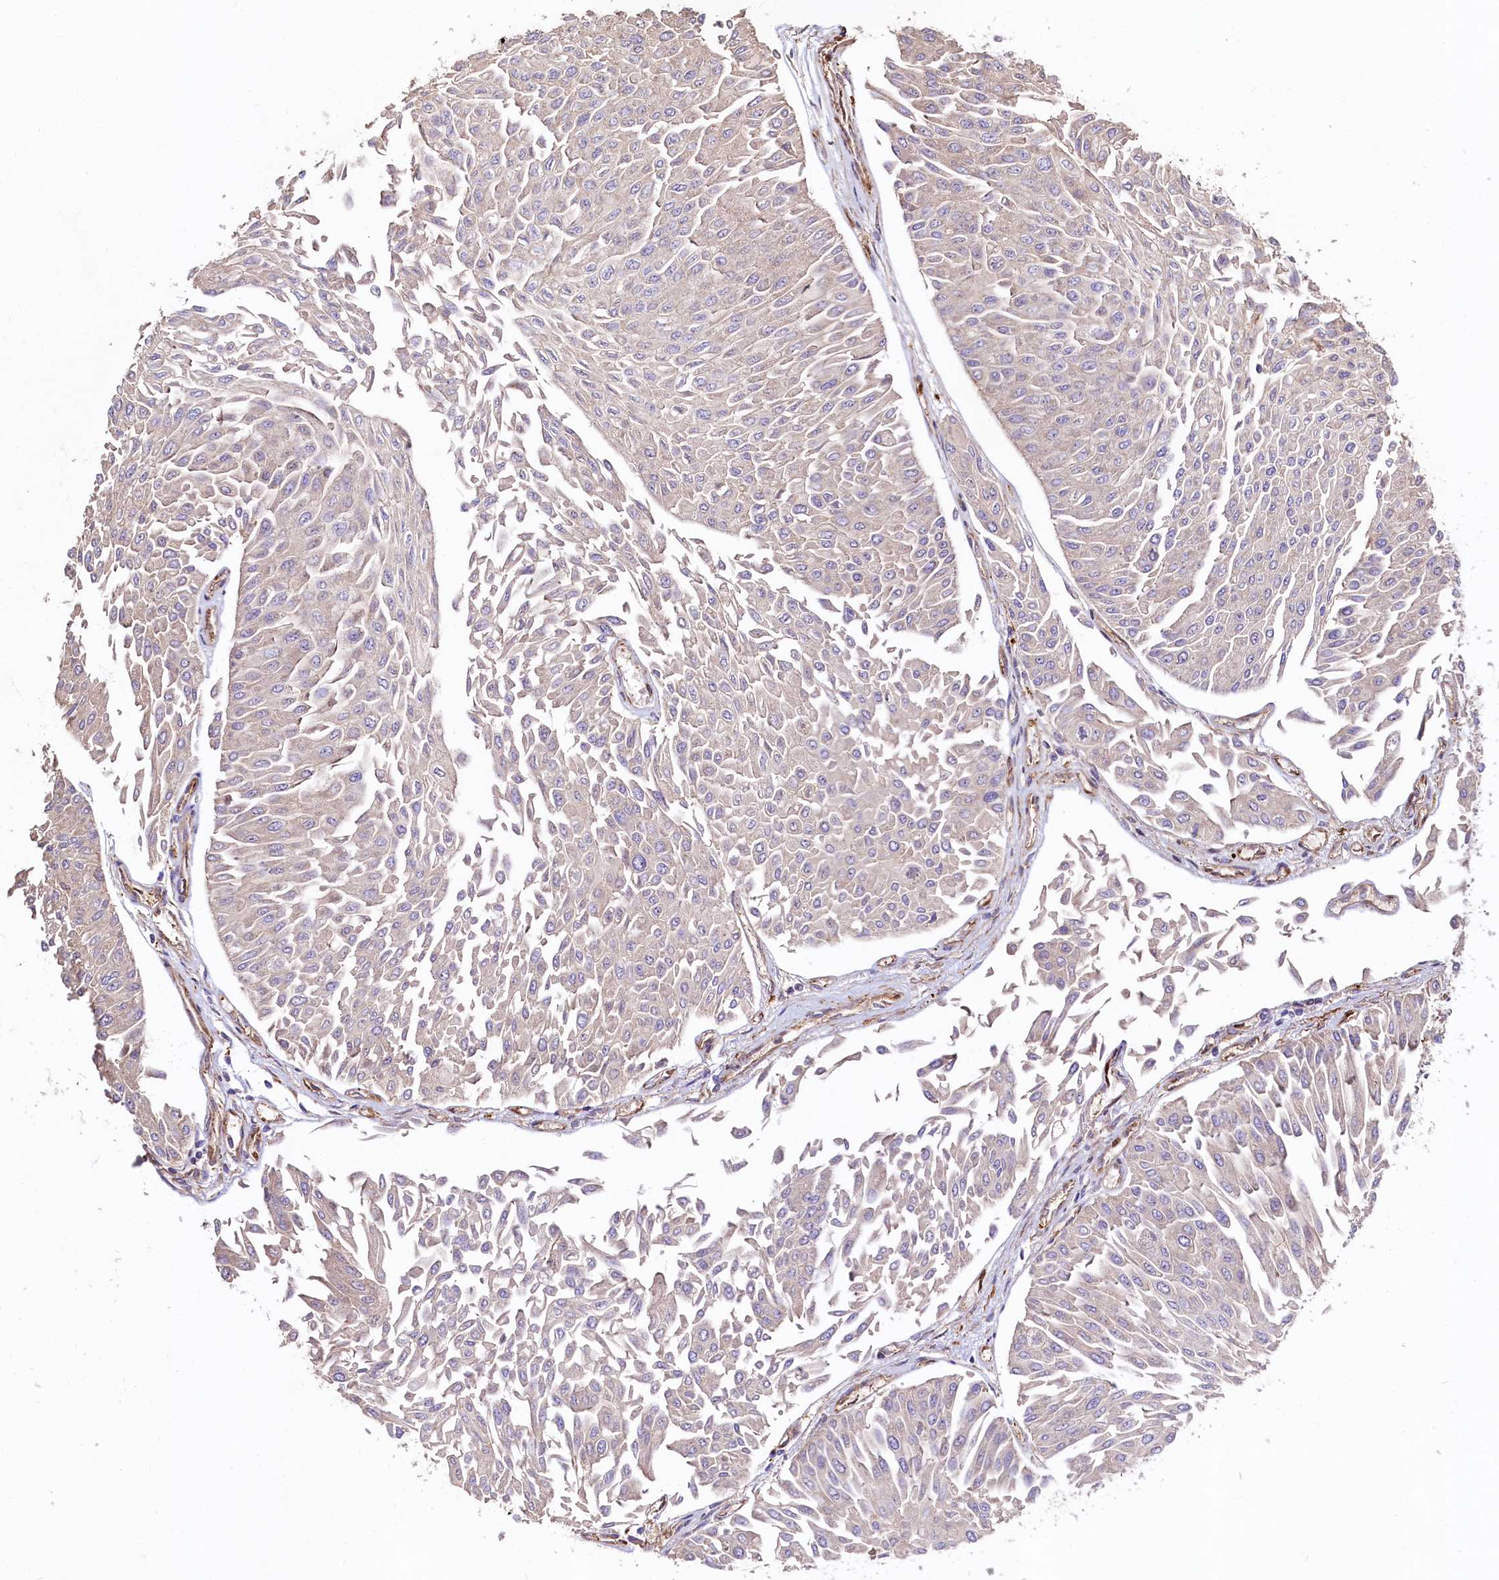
{"staining": {"intensity": "negative", "quantity": "none", "location": "none"}, "tissue": "urothelial cancer", "cell_type": "Tumor cells", "image_type": "cancer", "snomed": [{"axis": "morphology", "description": "Urothelial carcinoma, Low grade"}, {"axis": "topography", "description": "Urinary bladder"}], "caption": "This is a histopathology image of IHC staining of urothelial carcinoma (low-grade), which shows no positivity in tumor cells.", "gene": "KLHDC4", "patient": {"sex": "male", "age": 67}}